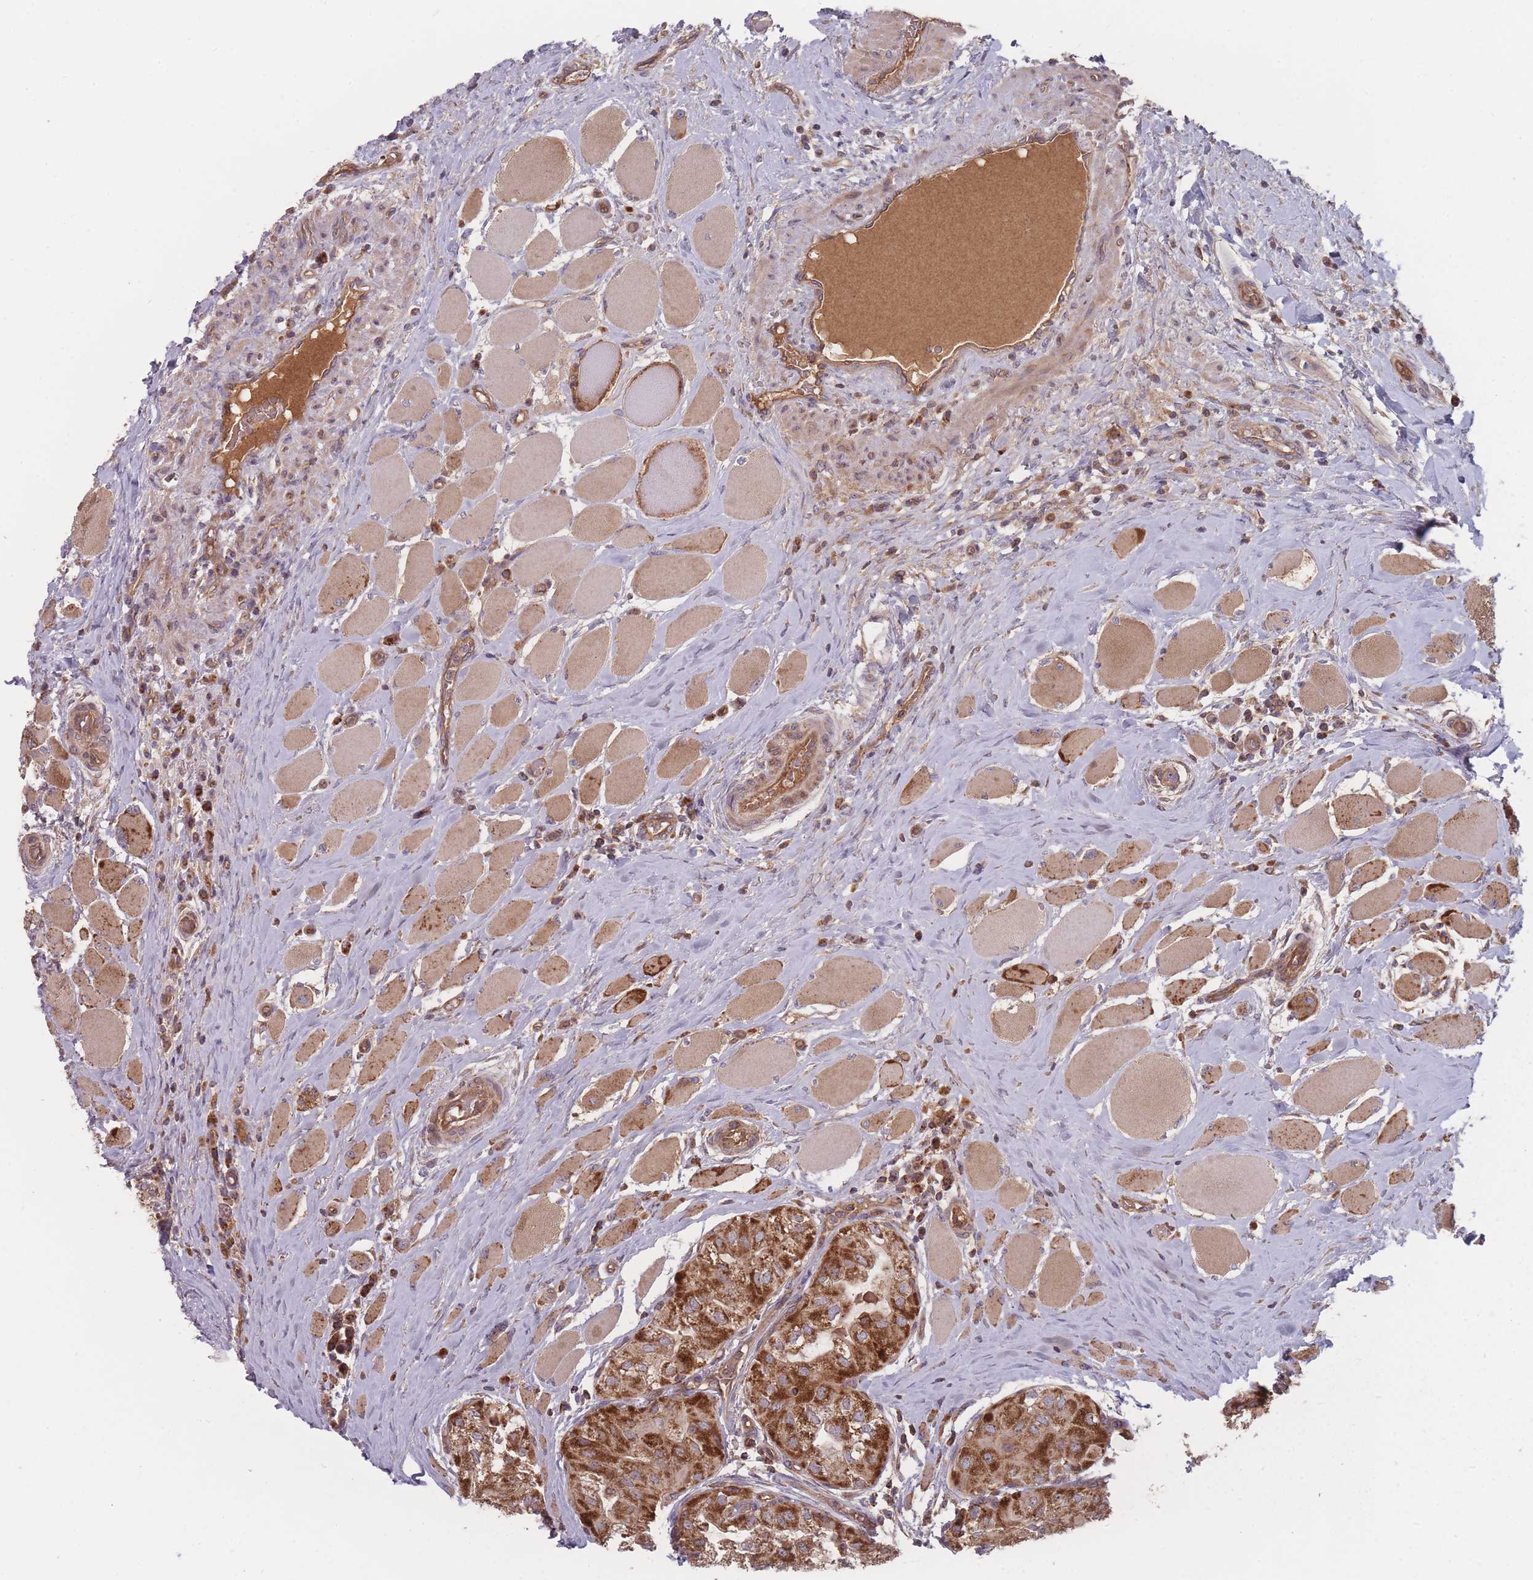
{"staining": {"intensity": "strong", "quantity": ">75%", "location": "cytoplasmic/membranous"}, "tissue": "thyroid cancer", "cell_type": "Tumor cells", "image_type": "cancer", "snomed": [{"axis": "morphology", "description": "Papillary adenocarcinoma, NOS"}, {"axis": "topography", "description": "Thyroid gland"}], "caption": "Immunohistochemistry (IHC) (DAB (3,3'-diaminobenzidine)) staining of human papillary adenocarcinoma (thyroid) demonstrates strong cytoplasmic/membranous protein staining in approximately >75% of tumor cells. The protein of interest is shown in brown color, while the nuclei are stained blue.", "gene": "ATP5MG", "patient": {"sex": "female", "age": 59}}